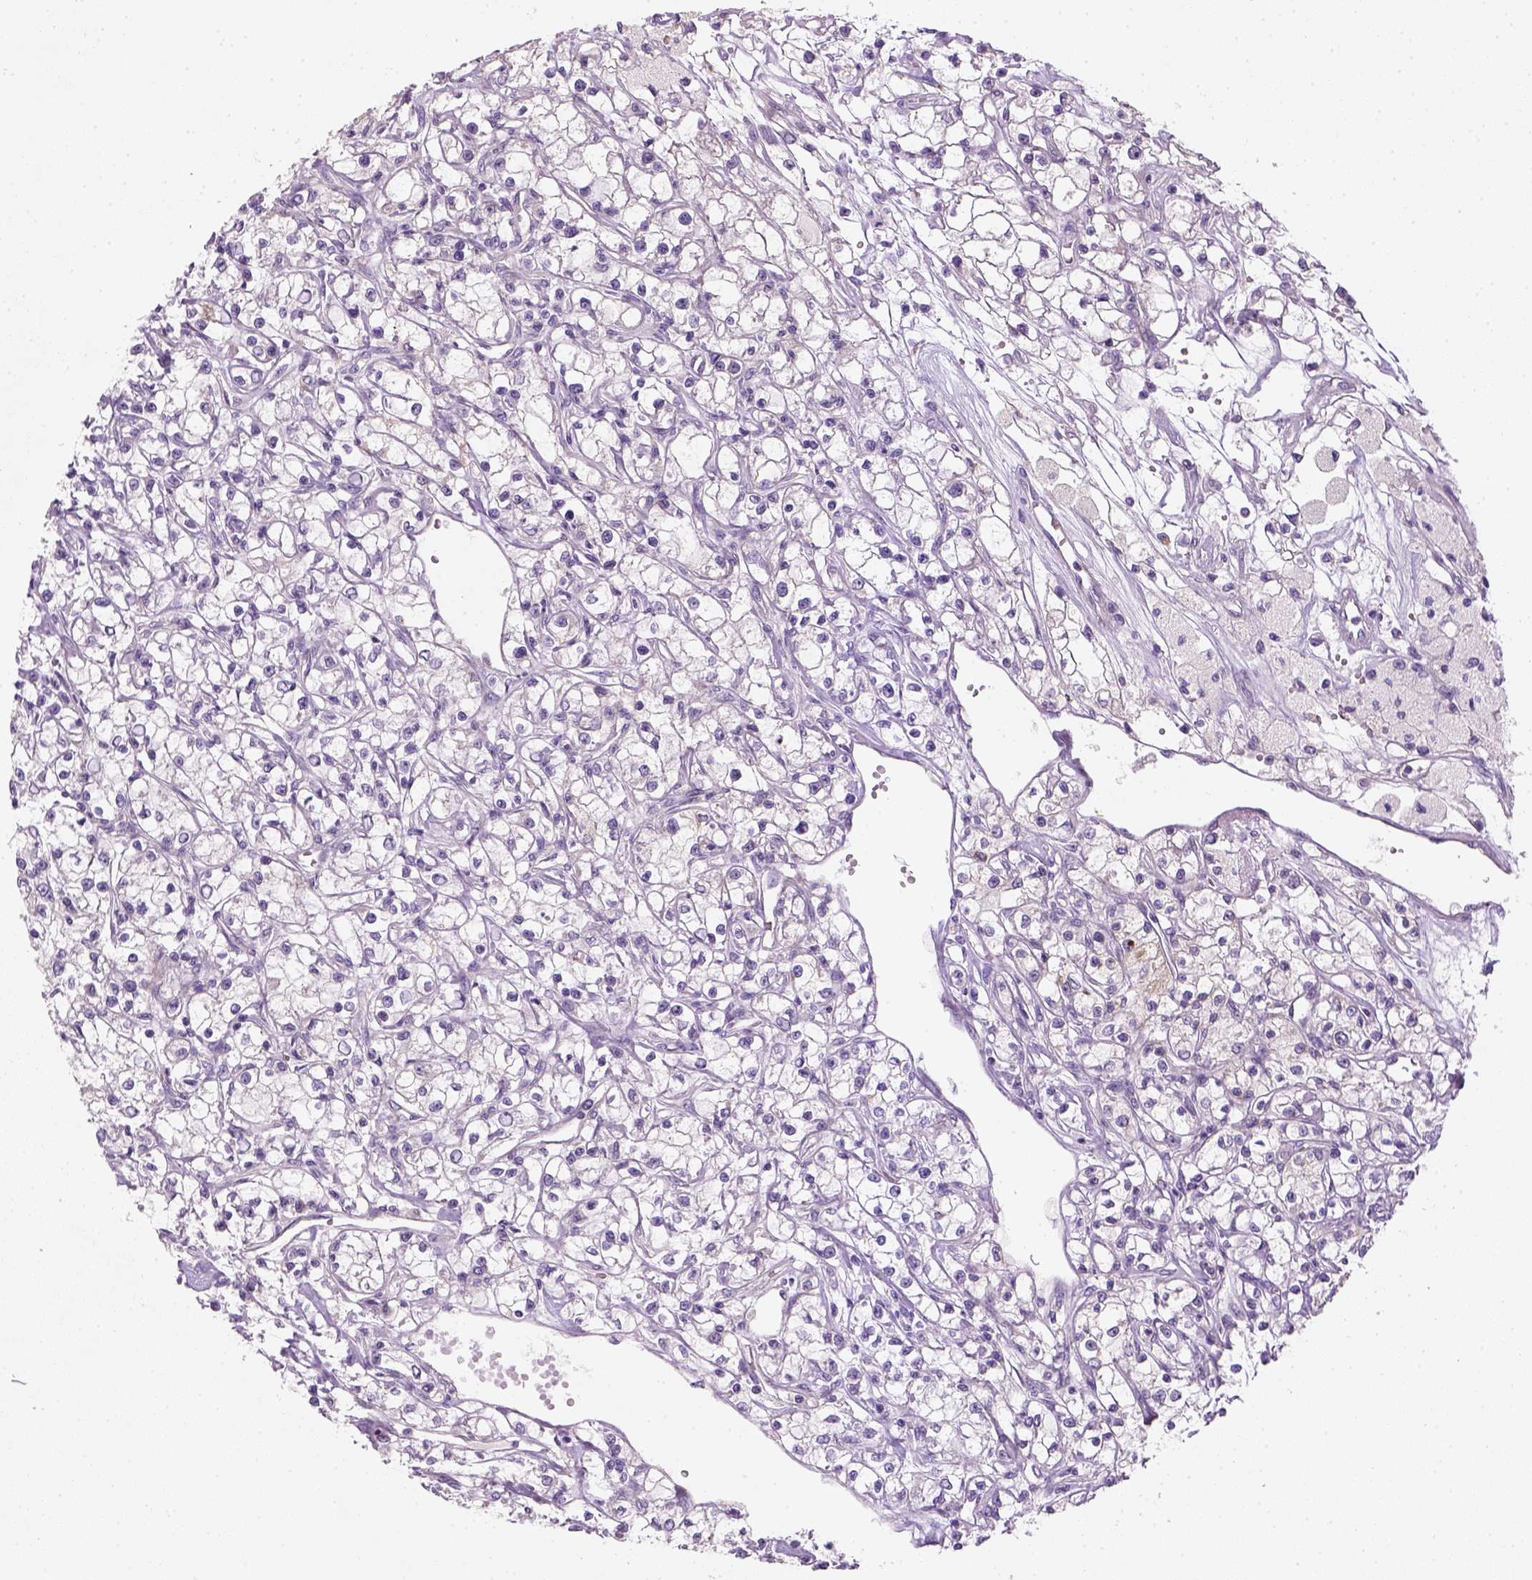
{"staining": {"intensity": "negative", "quantity": "none", "location": "none"}, "tissue": "renal cancer", "cell_type": "Tumor cells", "image_type": "cancer", "snomed": [{"axis": "morphology", "description": "Adenocarcinoma, NOS"}, {"axis": "topography", "description": "Kidney"}], "caption": "An immunohistochemistry micrograph of renal adenocarcinoma is shown. There is no staining in tumor cells of renal adenocarcinoma.", "gene": "NUDT6", "patient": {"sex": "female", "age": 59}}